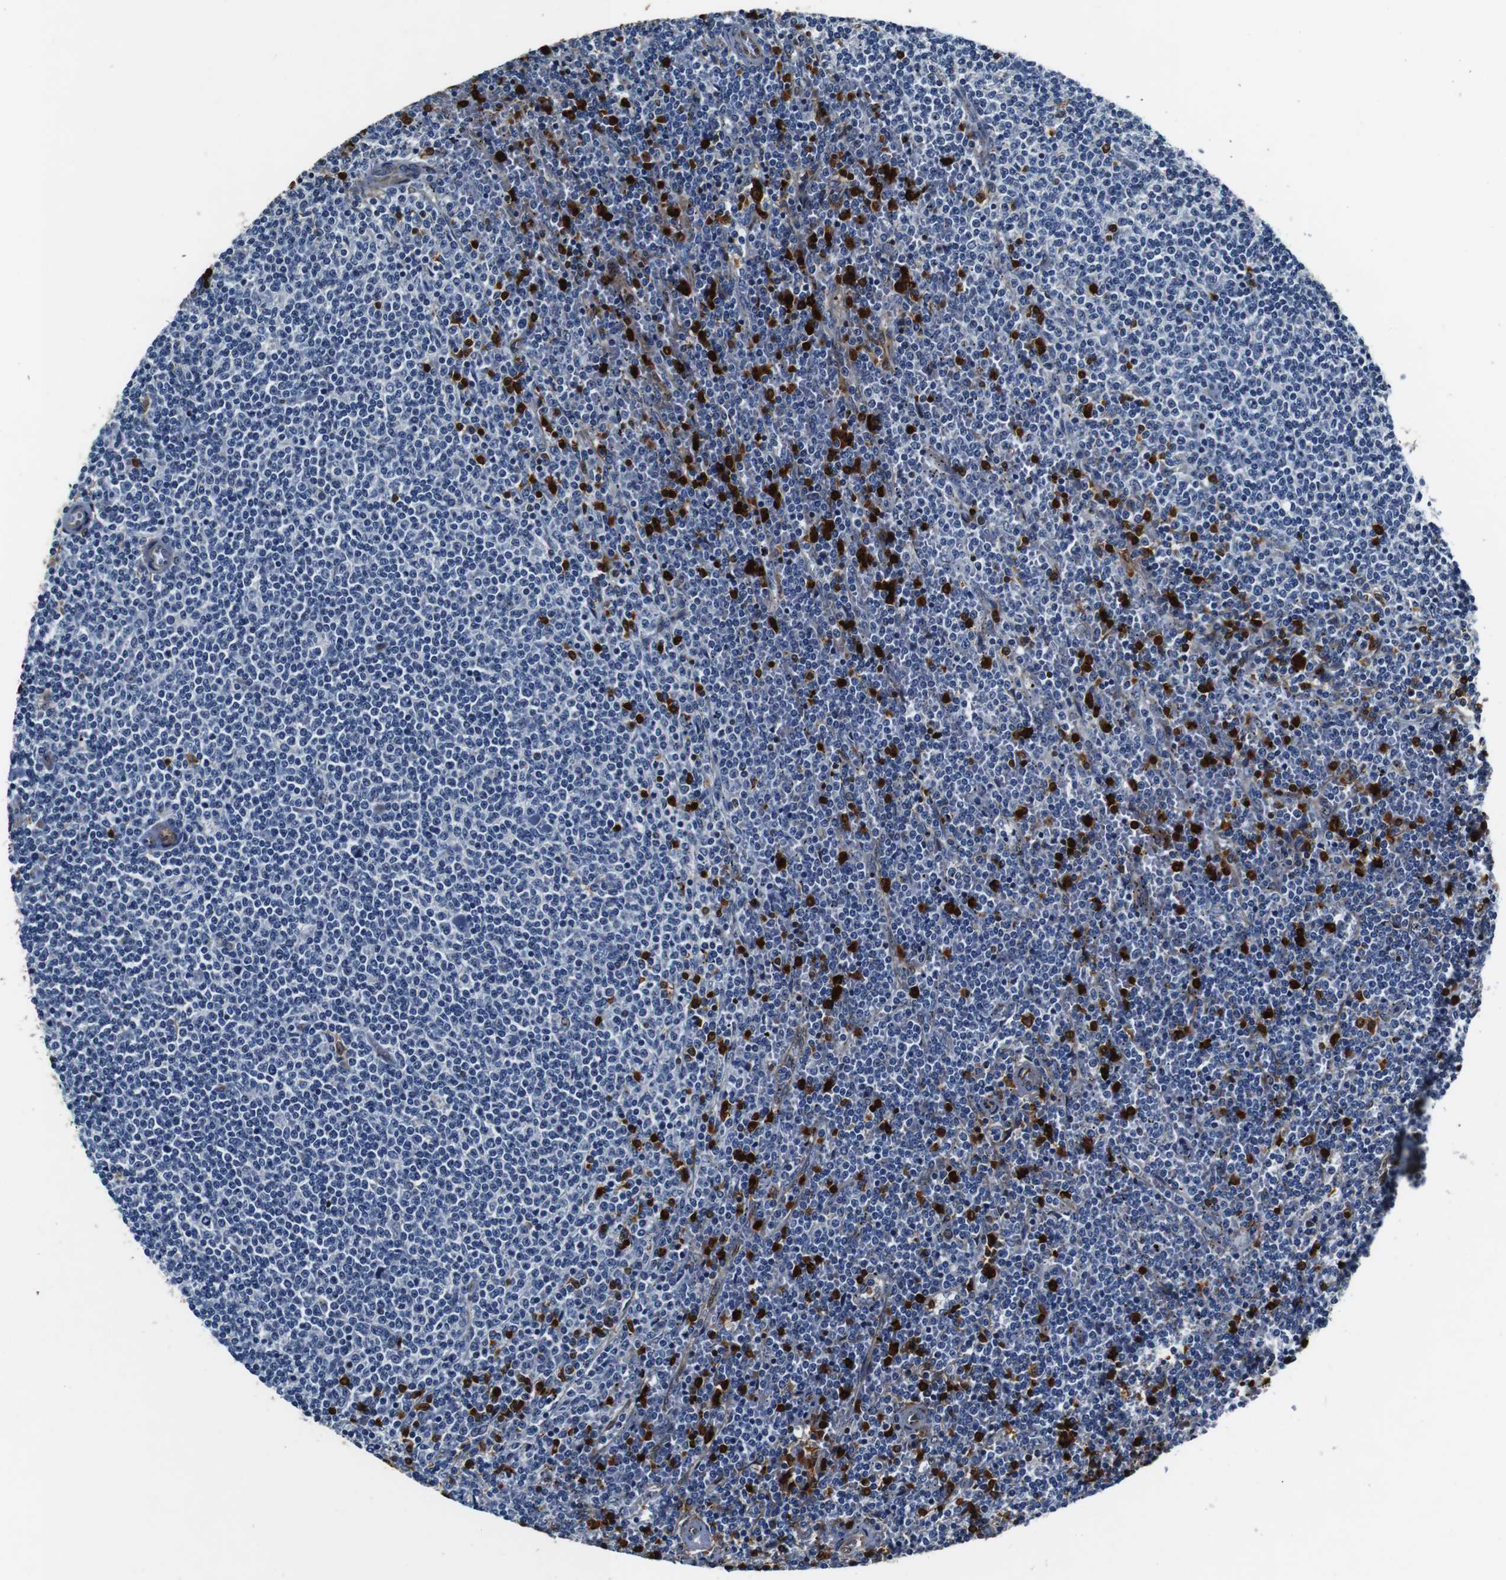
{"staining": {"intensity": "negative", "quantity": "none", "location": "none"}, "tissue": "lymphoma", "cell_type": "Tumor cells", "image_type": "cancer", "snomed": [{"axis": "morphology", "description": "Malignant lymphoma, non-Hodgkin's type, Low grade"}, {"axis": "topography", "description": "Spleen"}], "caption": "DAB immunohistochemical staining of human lymphoma shows no significant expression in tumor cells.", "gene": "ANXA1", "patient": {"sex": "female", "age": 50}}